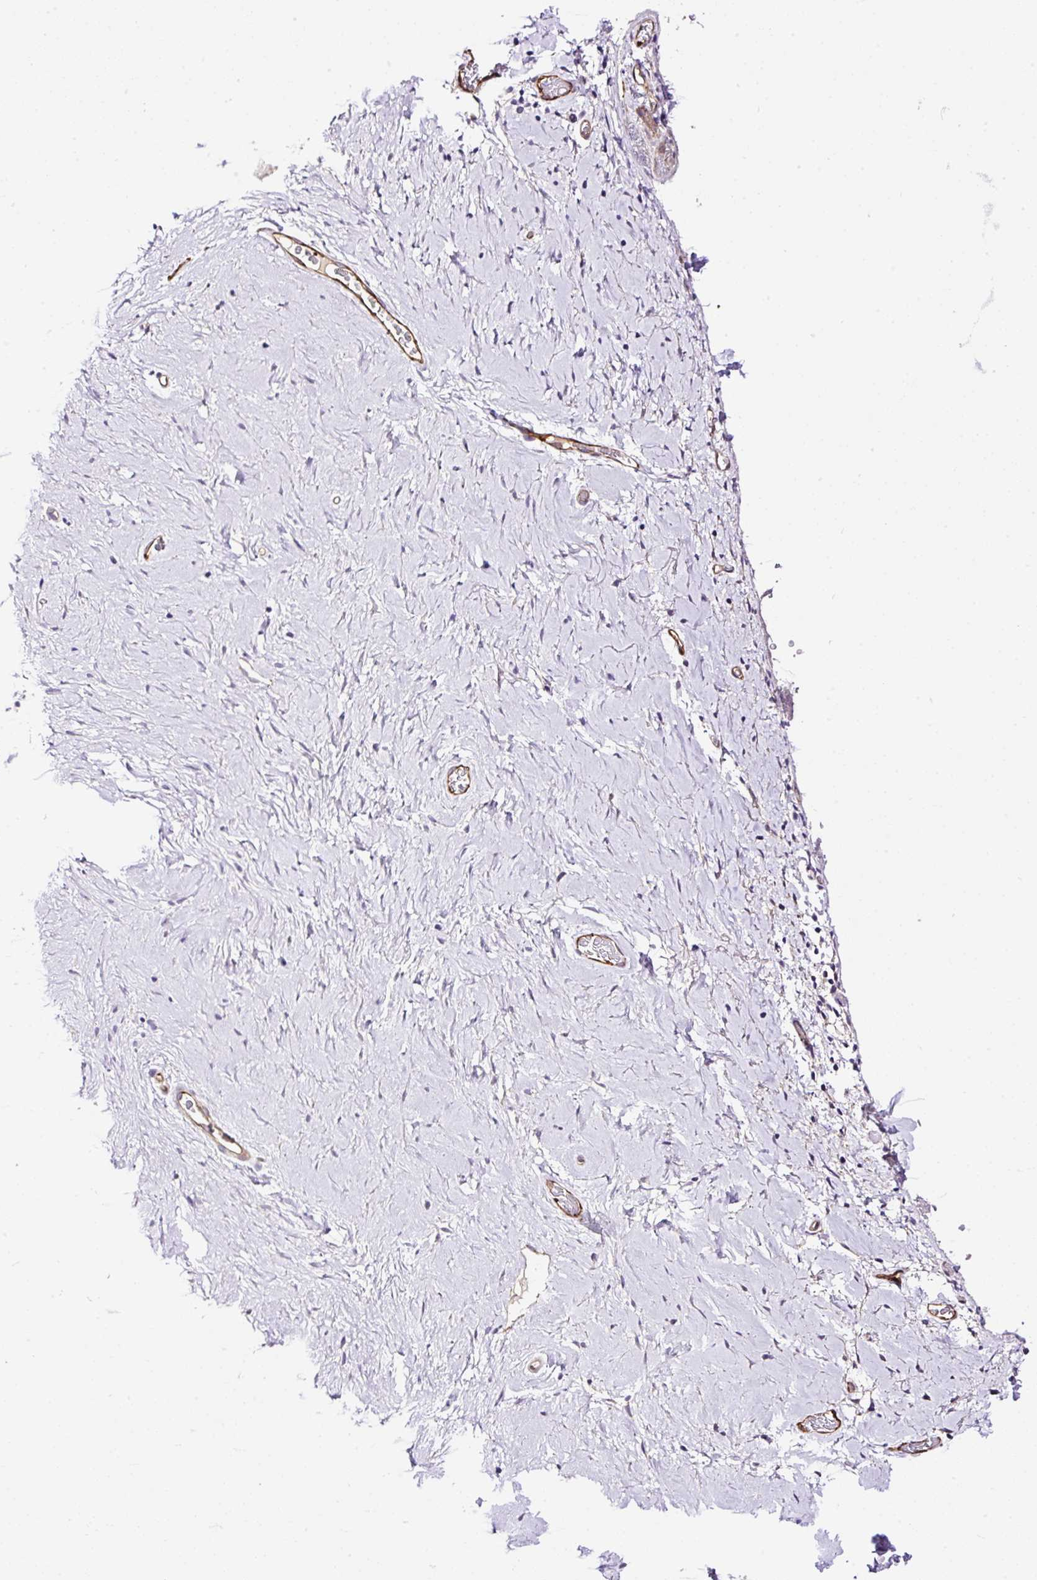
{"staining": {"intensity": "moderate", "quantity": "<25%", "location": "cytoplasmic/membranous"}, "tissue": "vagina", "cell_type": "Squamous epithelial cells", "image_type": "normal", "snomed": [{"axis": "morphology", "description": "Normal tissue, NOS"}, {"axis": "morphology", "description": "Adenocarcinoma, NOS"}, {"axis": "topography", "description": "Rectum"}, {"axis": "topography", "description": "Vagina"}, {"axis": "topography", "description": "Peripheral nerve tissue"}], "caption": "High-power microscopy captured an immunohistochemistry photomicrograph of benign vagina, revealing moderate cytoplasmic/membranous staining in about <25% of squamous epithelial cells.", "gene": "MAGEB16", "patient": {"sex": "female", "age": 71}}